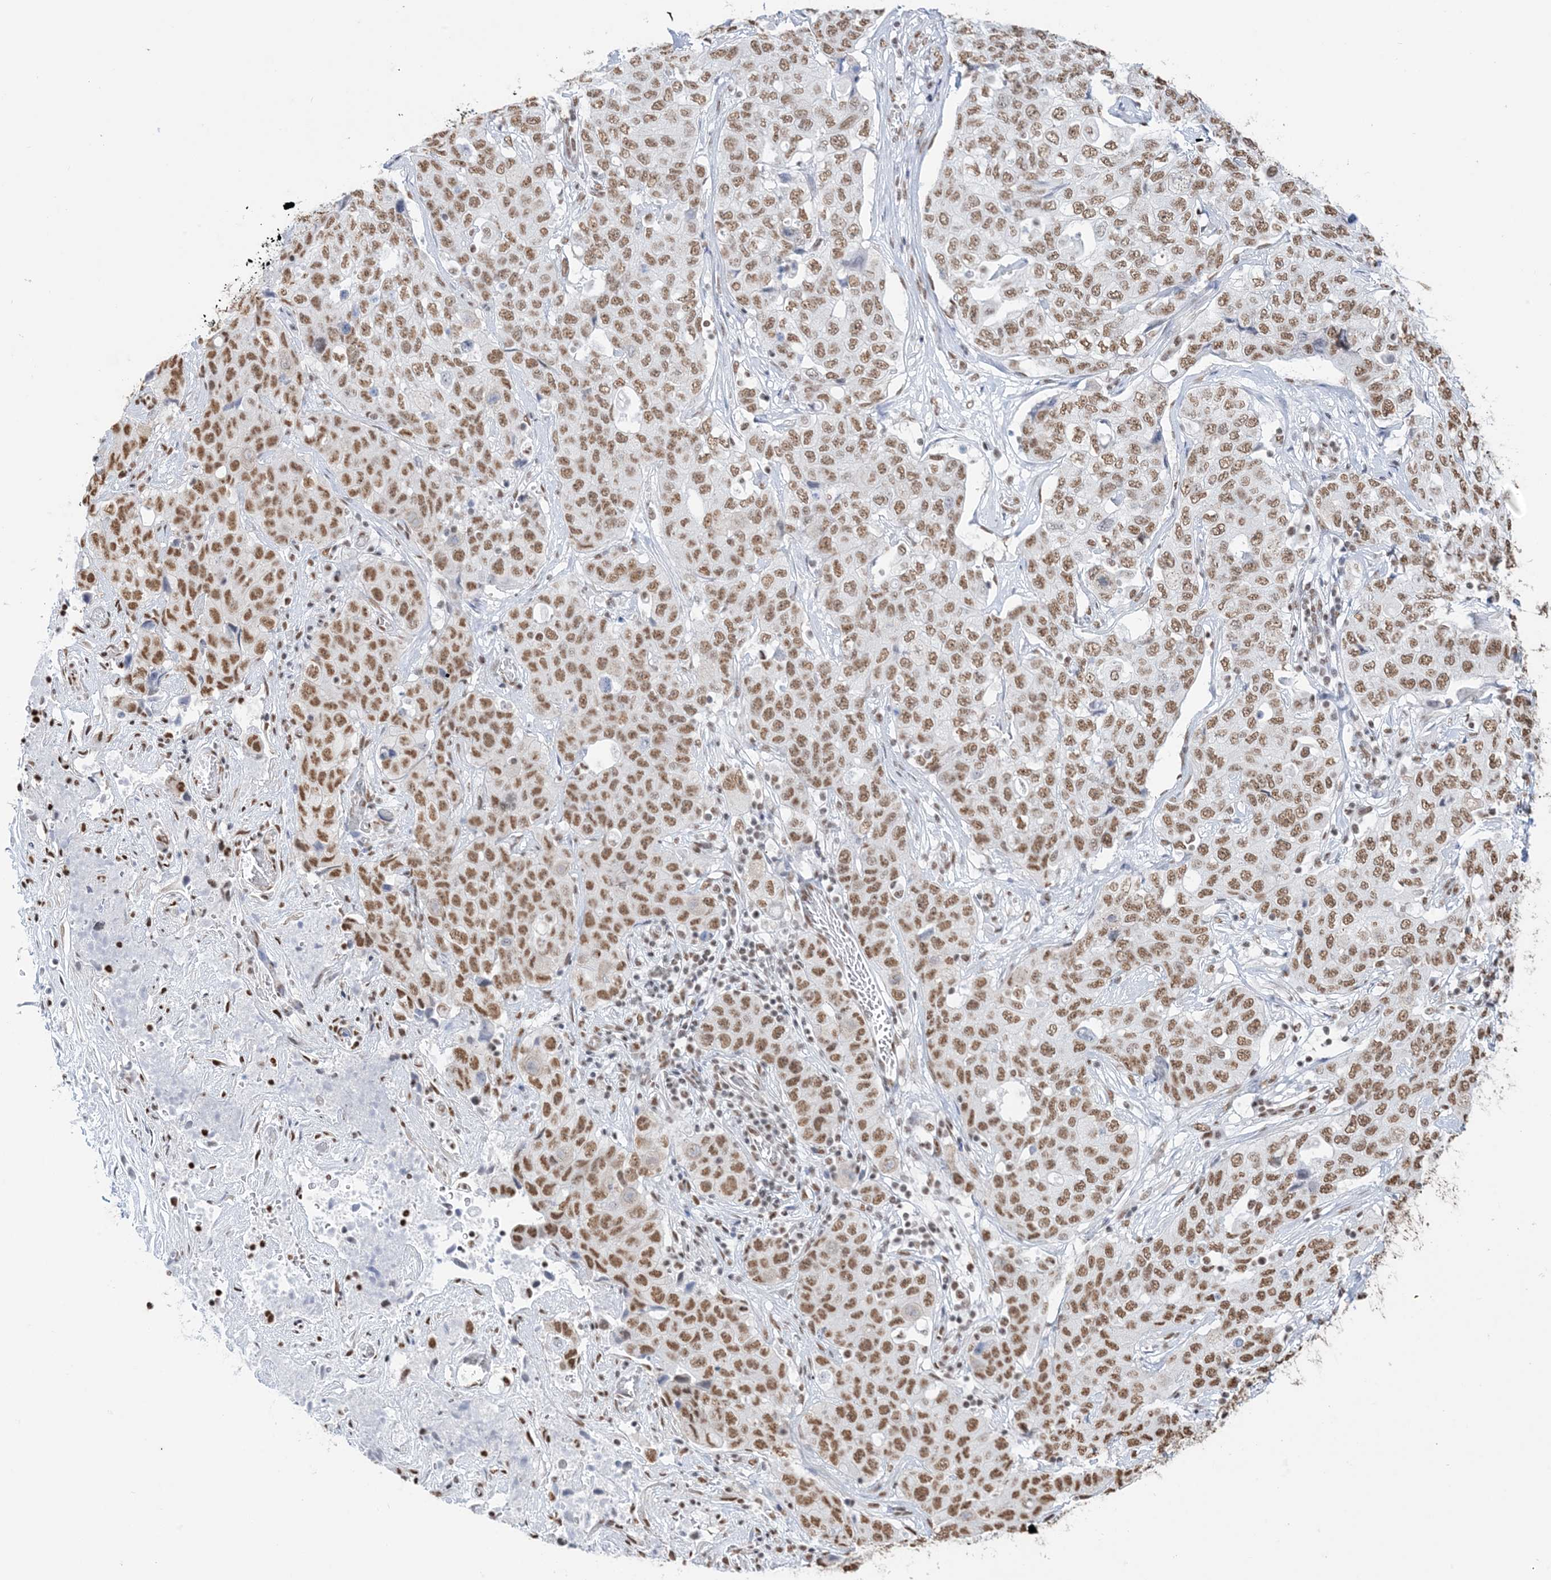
{"staining": {"intensity": "moderate", "quantity": ">75%", "location": "nuclear"}, "tissue": "stomach cancer", "cell_type": "Tumor cells", "image_type": "cancer", "snomed": [{"axis": "morphology", "description": "Normal tissue, NOS"}, {"axis": "morphology", "description": "Adenocarcinoma, NOS"}, {"axis": "topography", "description": "Lymph node"}, {"axis": "topography", "description": "Stomach"}], "caption": "This photomicrograph exhibits immunohistochemistry (IHC) staining of human adenocarcinoma (stomach), with medium moderate nuclear positivity in approximately >75% of tumor cells.", "gene": "ZNF792", "patient": {"sex": "male", "age": 48}}